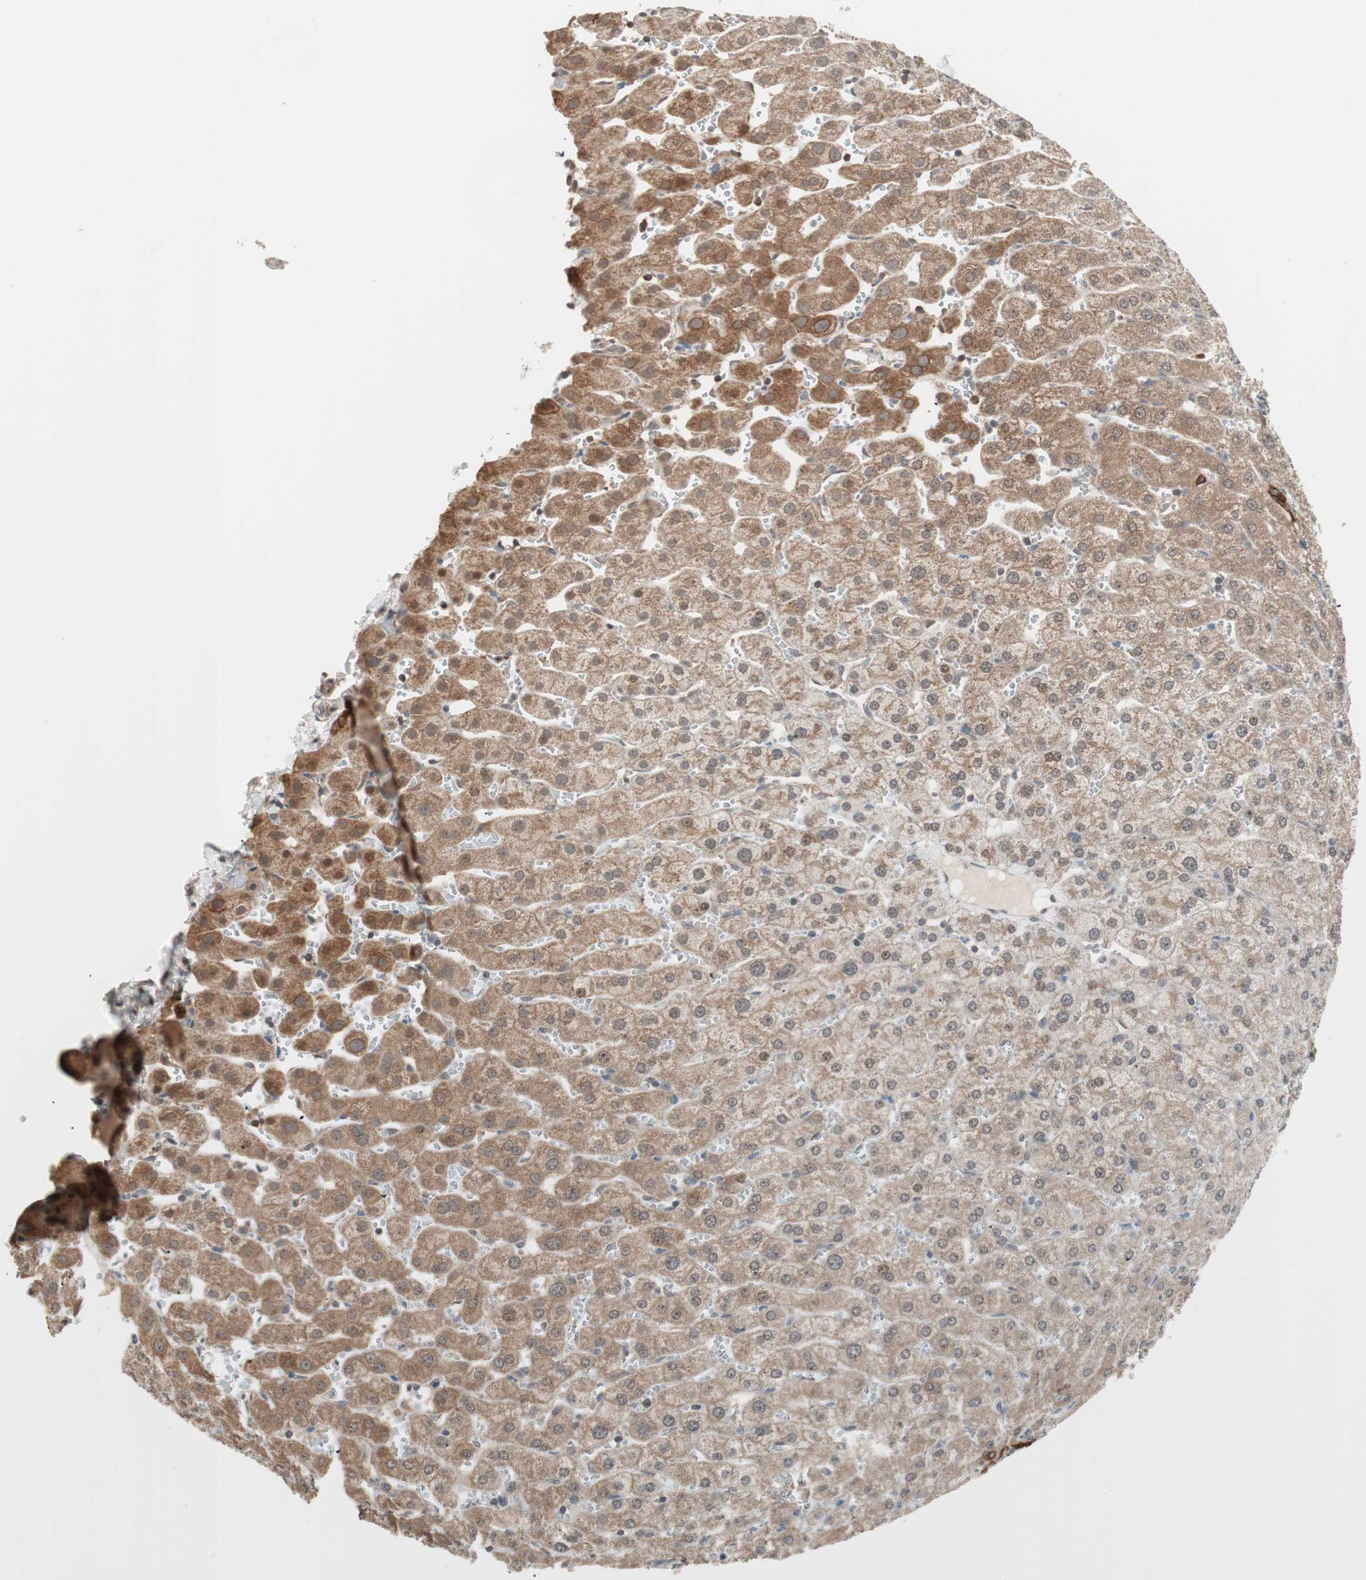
{"staining": {"intensity": "strong", "quantity": ">75%", "location": "cytoplasmic/membranous"}, "tissue": "liver", "cell_type": "Cholangiocytes", "image_type": "normal", "snomed": [{"axis": "morphology", "description": "Normal tissue, NOS"}, {"axis": "morphology", "description": "Fibrosis, NOS"}, {"axis": "topography", "description": "Liver"}], "caption": "The image displays staining of unremarkable liver, revealing strong cytoplasmic/membranous protein expression (brown color) within cholangiocytes.", "gene": "FBXO5", "patient": {"sex": "female", "age": 29}}